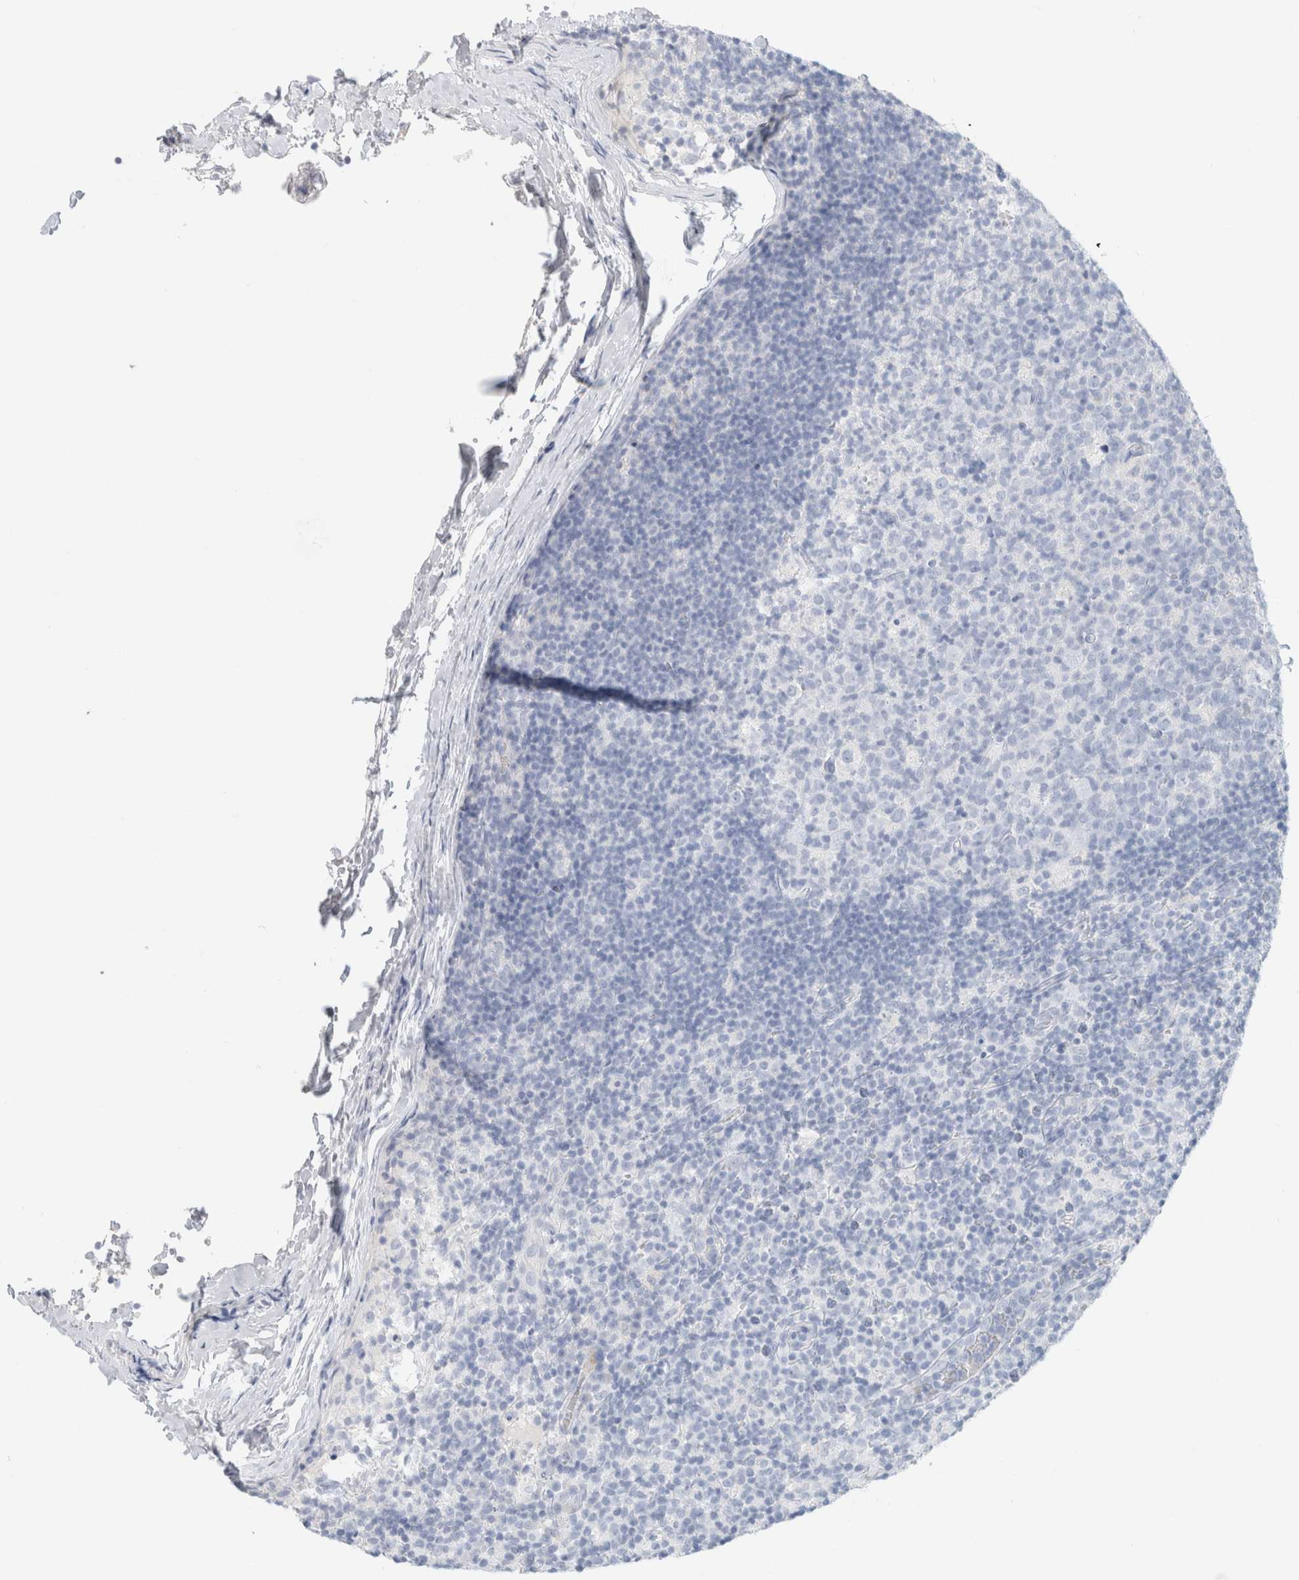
{"staining": {"intensity": "negative", "quantity": "none", "location": "none"}, "tissue": "lymph node", "cell_type": "Germinal center cells", "image_type": "normal", "snomed": [{"axis": "morphology", "description": "Normal tissue, NOS"}, {"axis": "morphology", "description": "Inflammation, NOS"}, {"axis": "topography", "description": "Lymph node"}], "caption": "Immunohistochemistry of benign human lymph node displays no staining in germinal center cells.", "gene": "CPQ", "patient": {"sex": "male", "age": 55}}